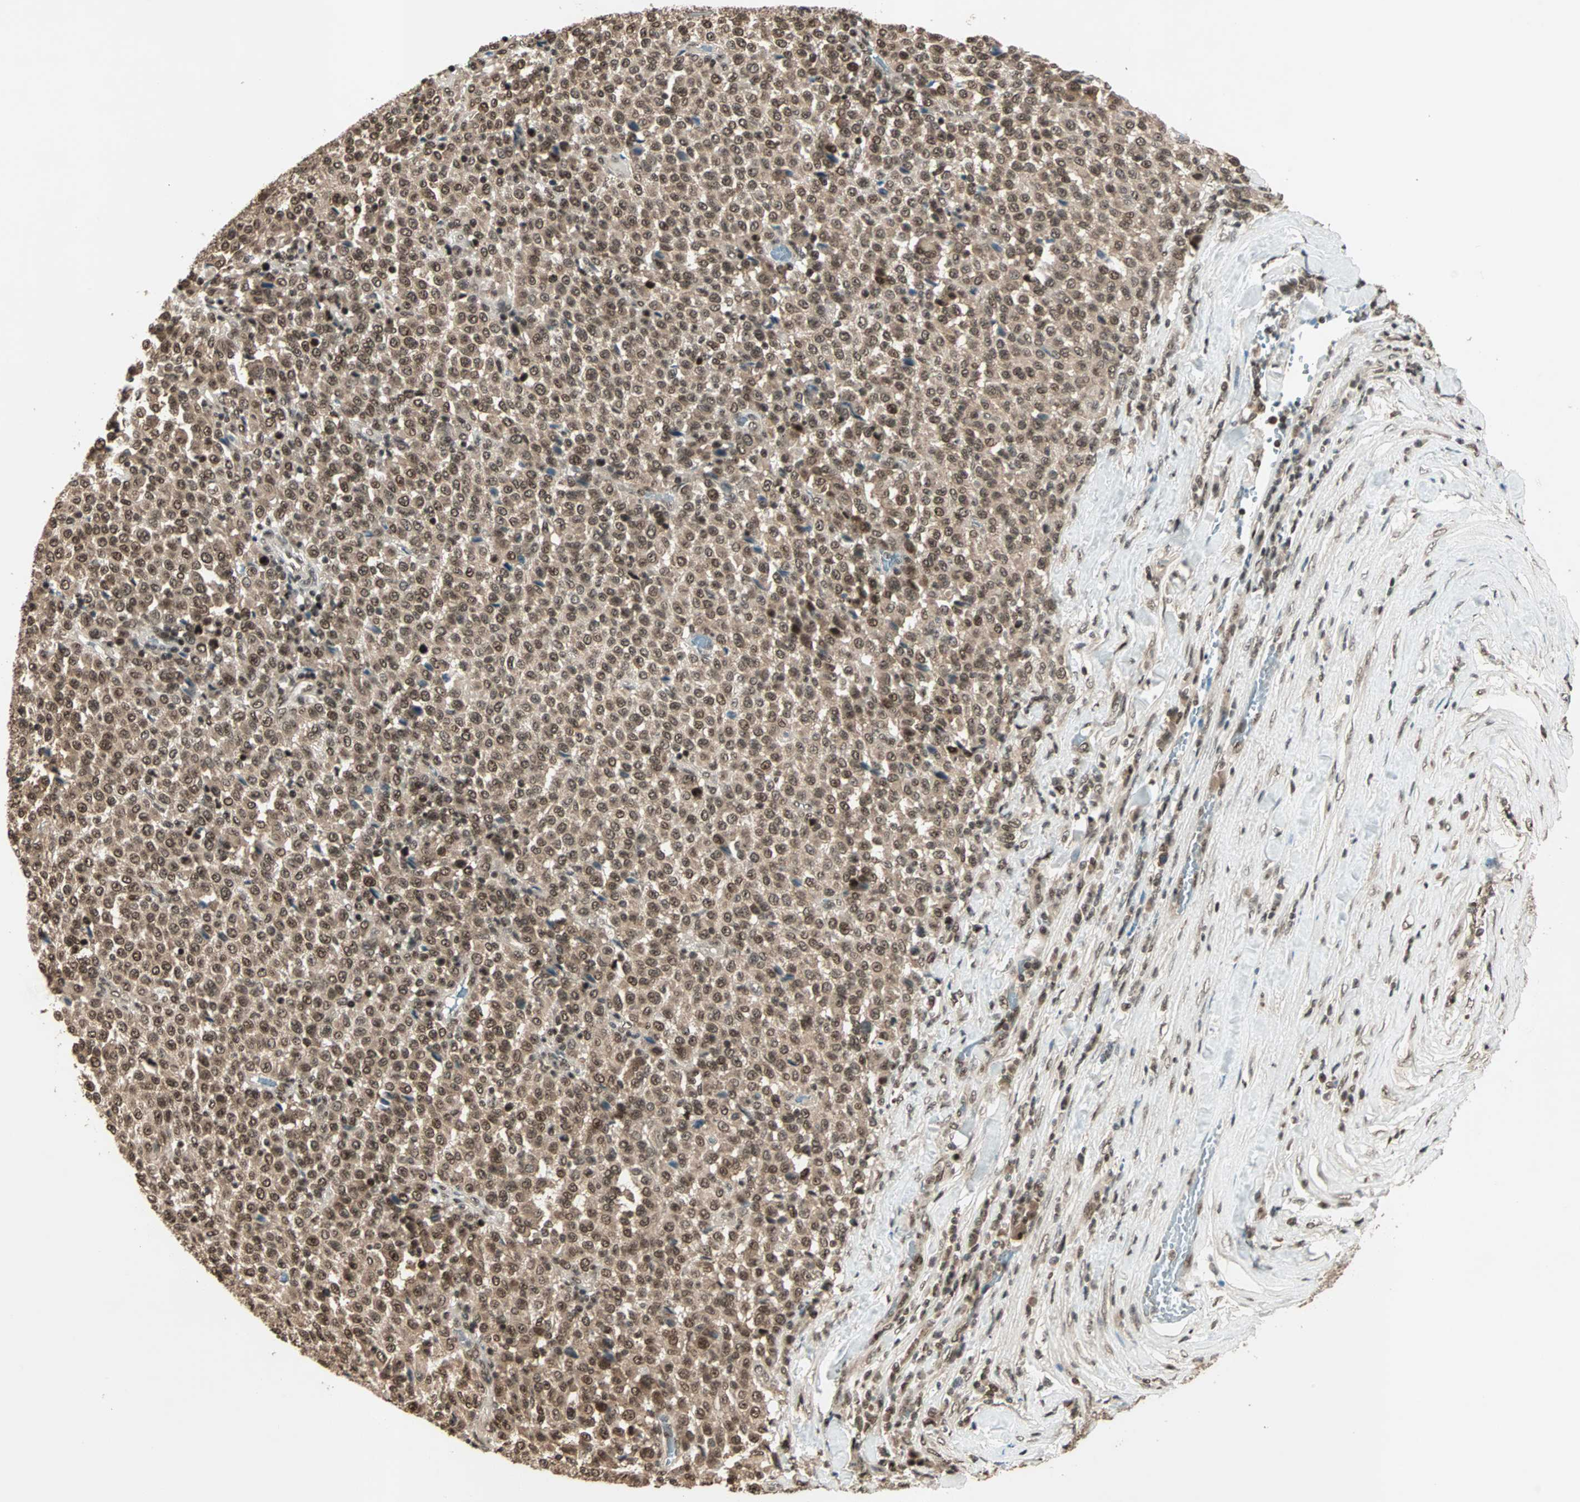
{"staining": {"intensity": "moderate", "quantity": ">75%", "location": "cytoplasmic/membranous,nuclear"}, "tissue": "melanoma", "cell_type": "Tumor cells", "image_type": "cancer", "snomed": [{"axis": "morphology", "description": "Malignant melanoma, Metastatic site"}, {"axis": "topography", "description": "Pancreas"}], "caption": "This is a photomicrograph of IHC staining of malignant melanoma (metastatic site), which shows moderate positivity in the cytoplasmic/membranous and nuclear of tumor cells.", "gene": "ZNF44", "patient": {"sex": "female", "age": 30}}